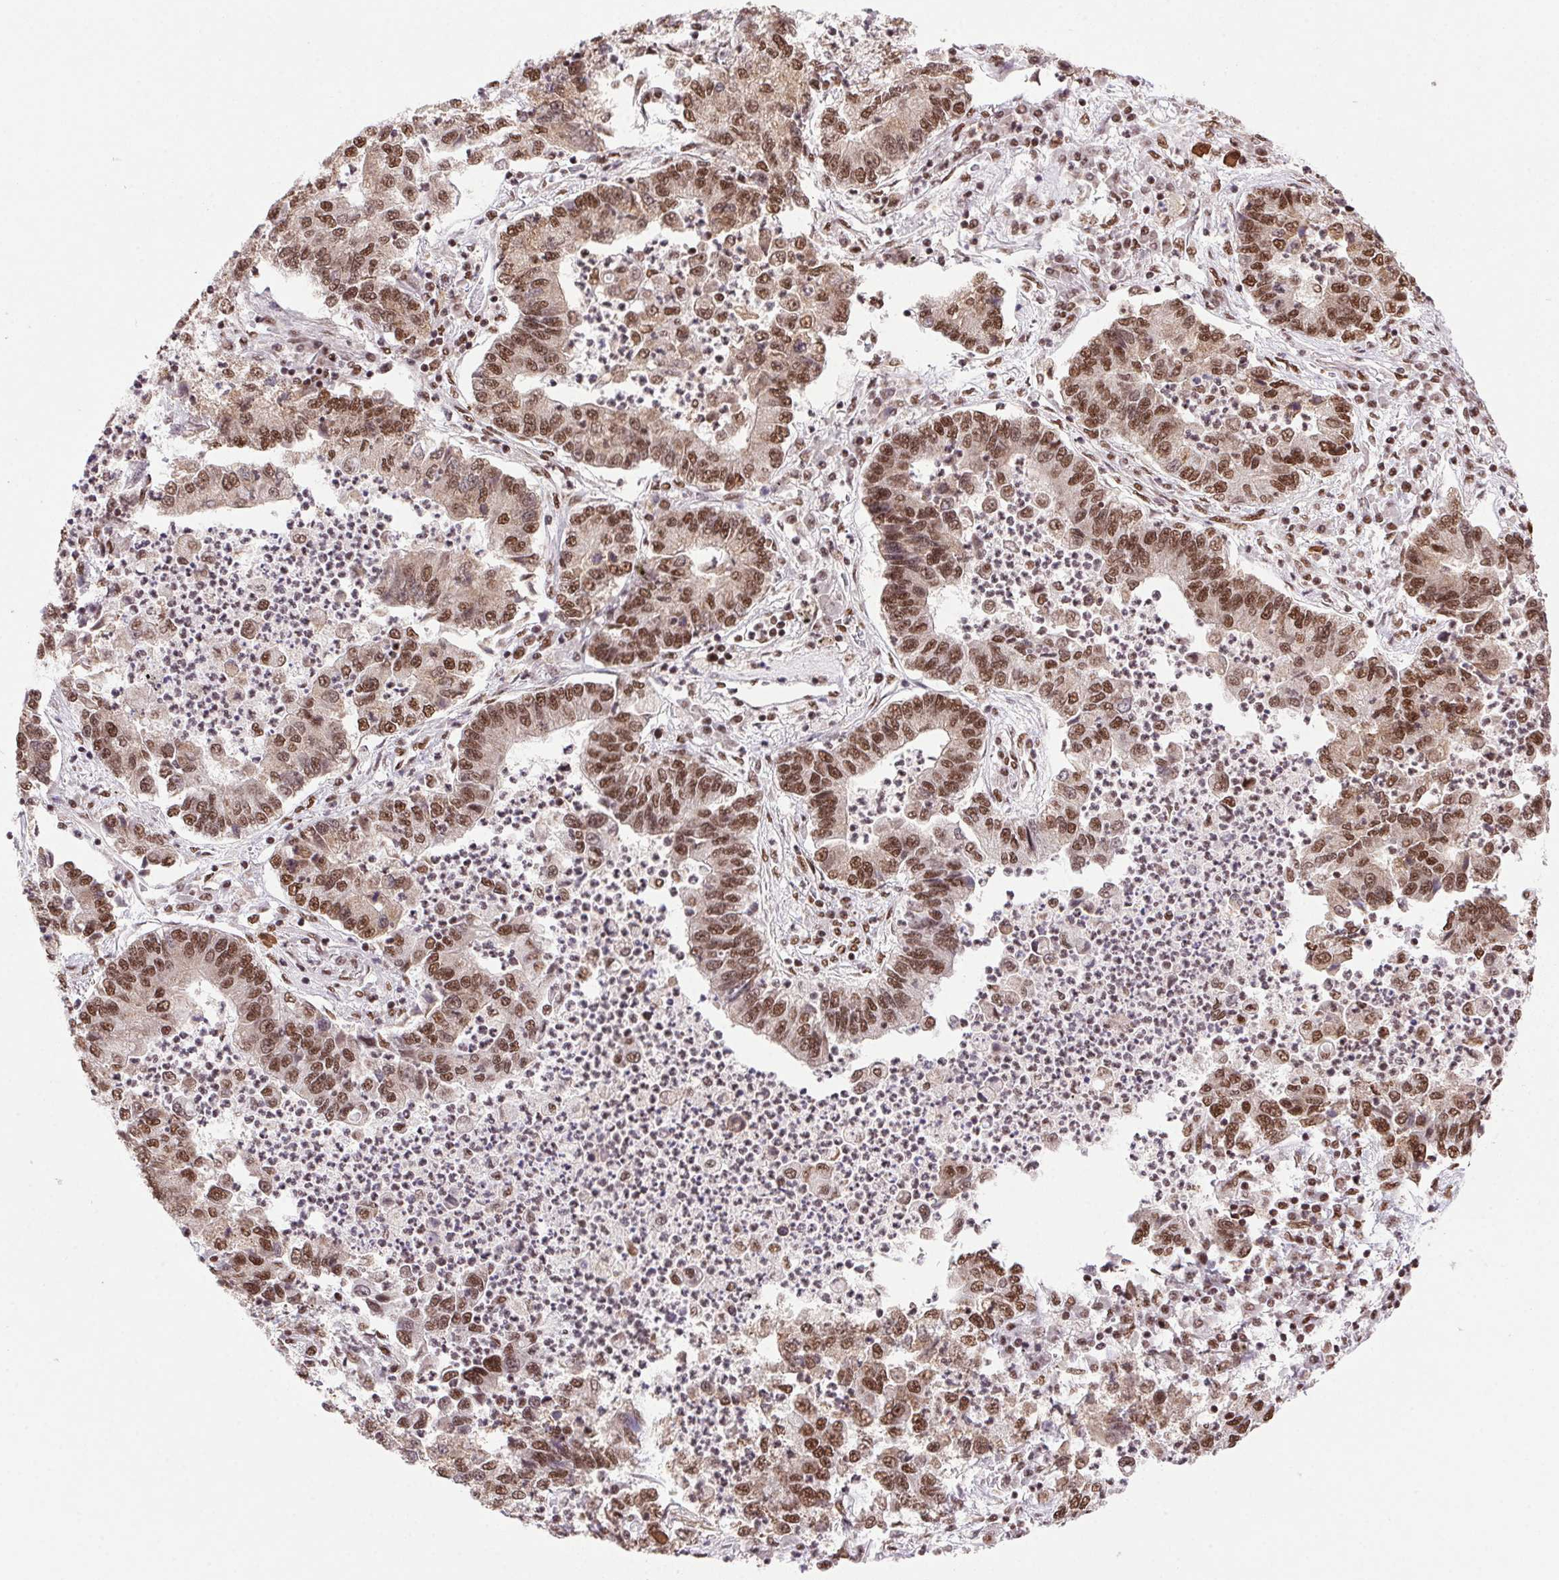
{"staining": {"intensity": "moderate", "quantity": ">75%", "location": "nuclear"}, "tissue": "lung cancer", "cell_type": "Tumor cells", "image_type": "cancer", "snomed": [{"axis": "morphology", "description": "Adenocarcinoma, NOS"}, {"axis": "topography", "description": "Lung"}], "caption": "This is a photomicrograph of immunohistochemistry staining of adenocarcinoma (lung), which shows moderate staining in the nuclear of tumor cells.", "gene": "ZNF207", "patient": {"sex": "female", "age": 57}}